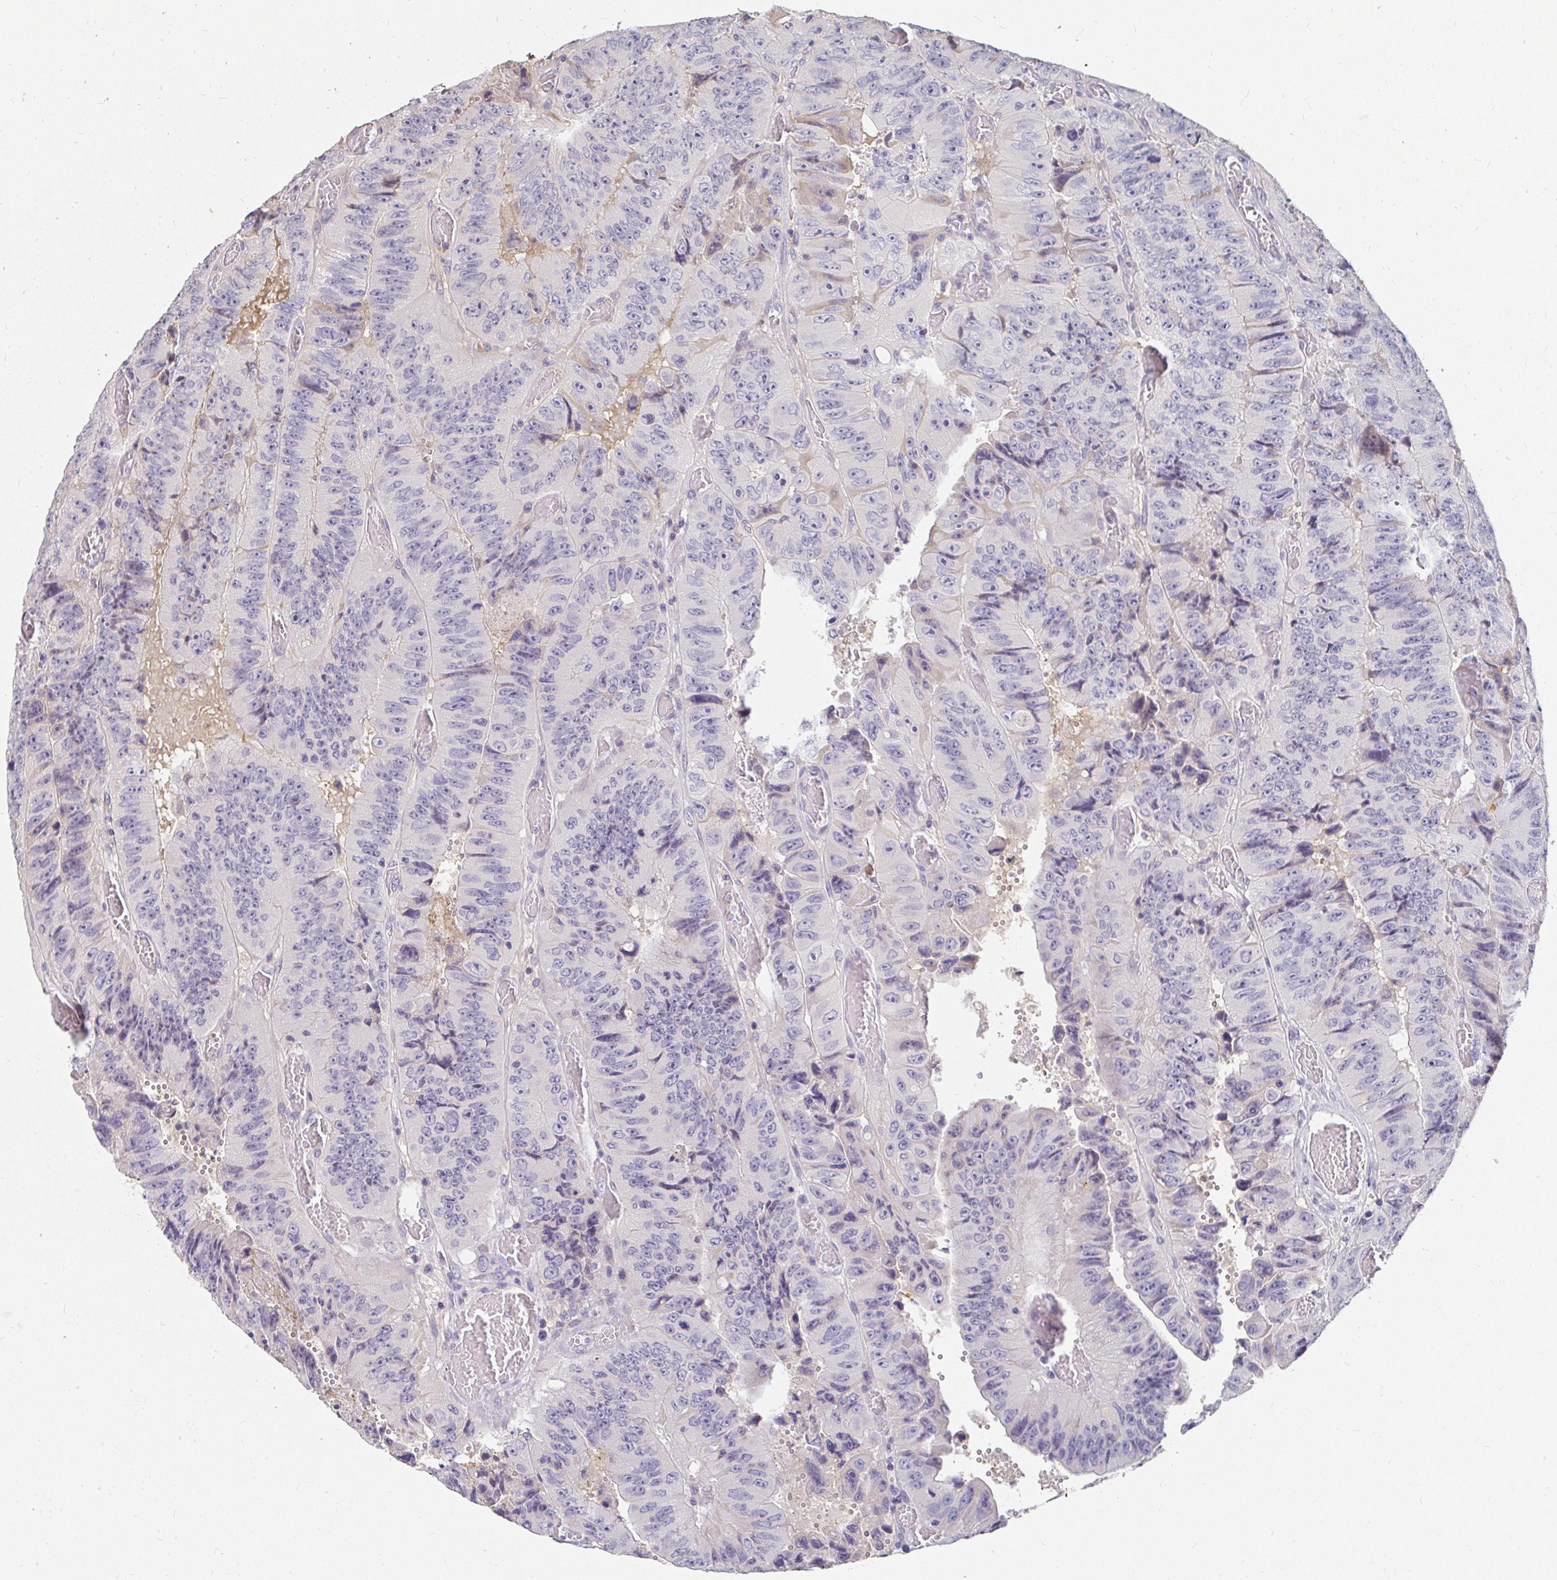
{"staining": {"intensity": "negative", "quantity": "none", "location": "none"}, "tissue": "colorectal cancer", "cell_type": "Tumor cells", "image_type": "cancer", "snomed": [{"axis": "morphology", "description": "Adenocarcinoma, NOS"}, {"axis": "topography", "description": "Colon"}], "caption": "A high-resolution image shows immunohistochemistry staining of adenocarcinoma (colorectal), which shows no significant expression in tumor cells.", "gene": "LOXL4", "patient": {"sex": "female", "age": 84}}